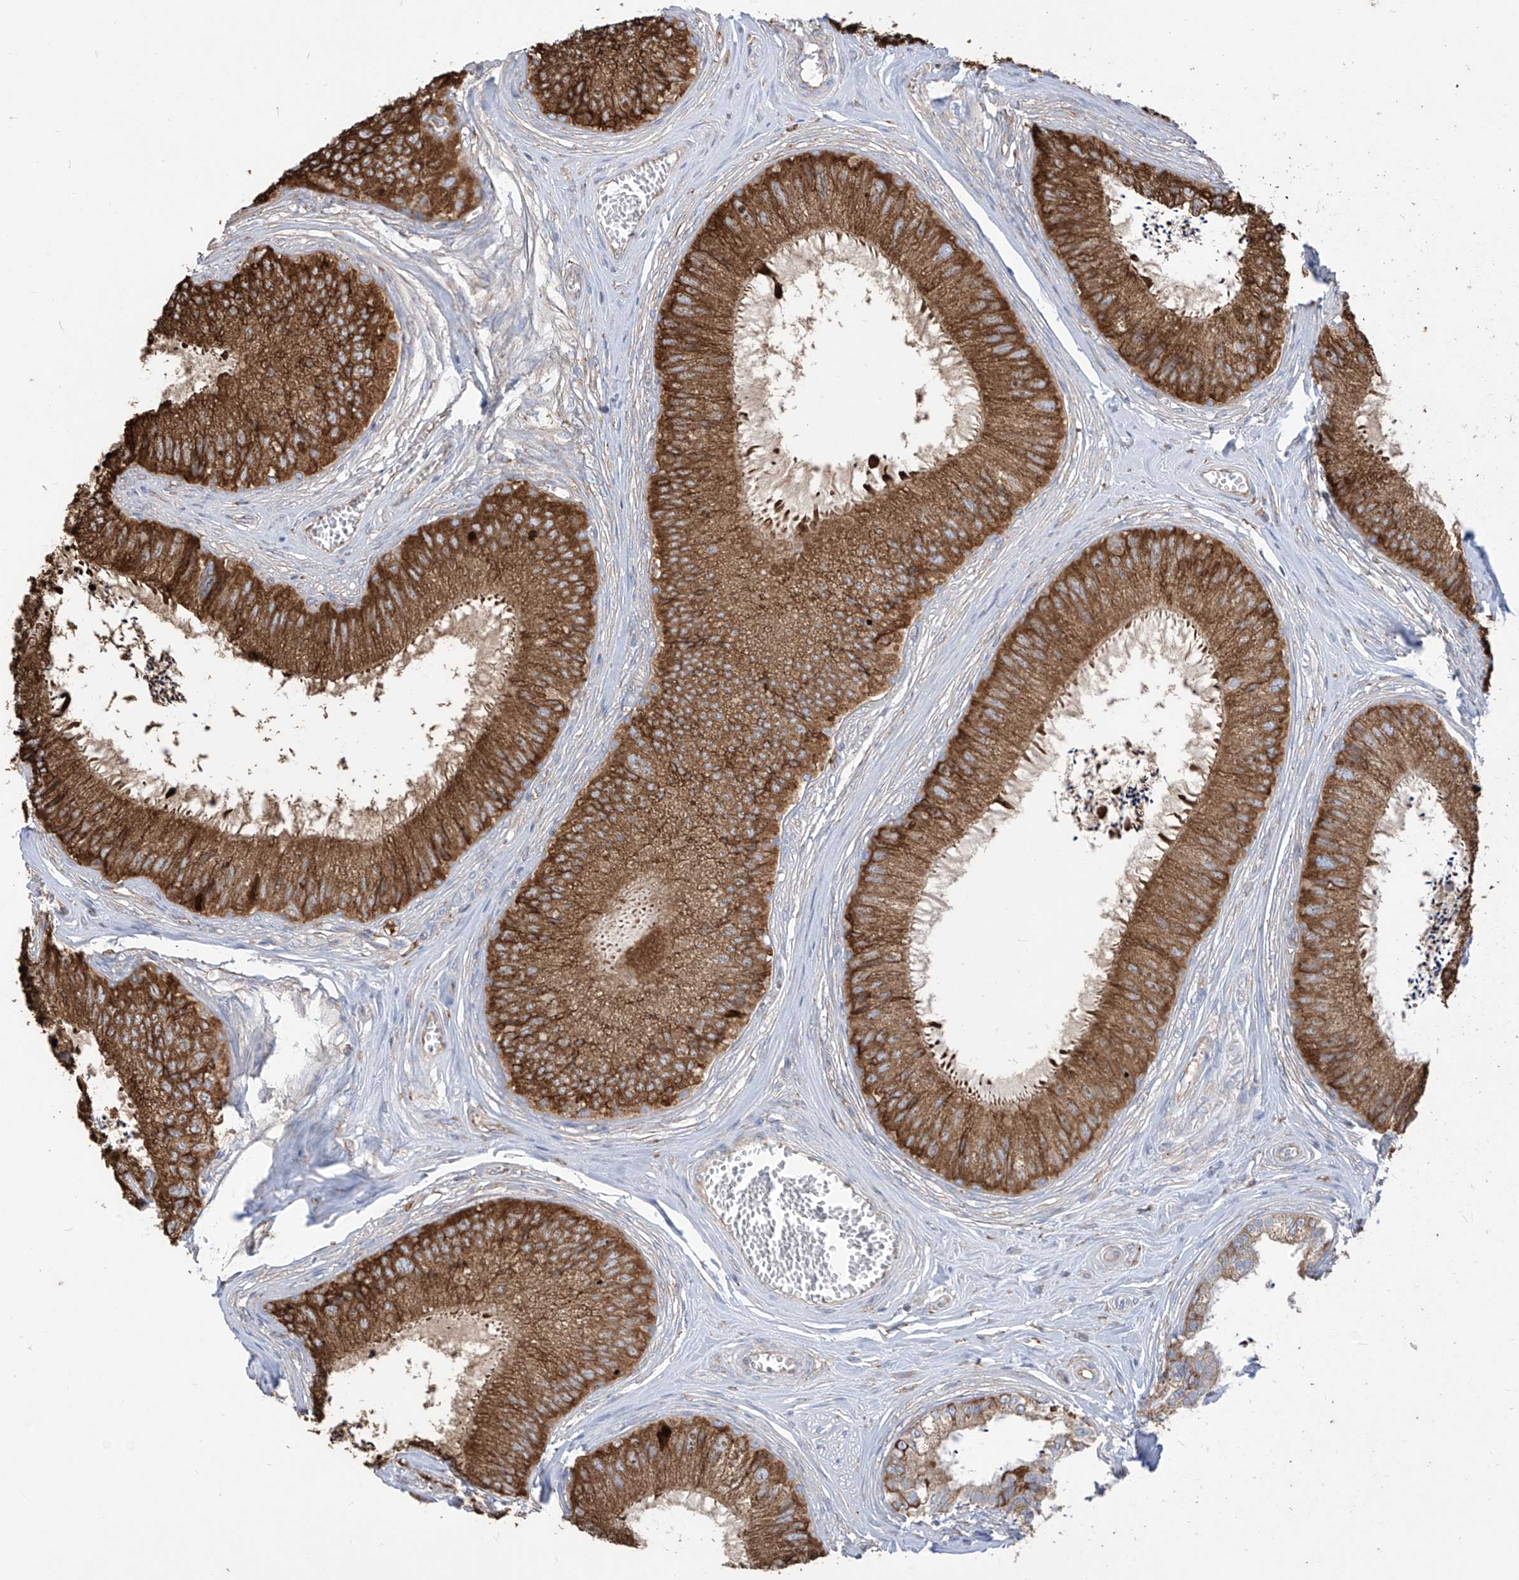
{"staining": {"intensity": "strong", "quantity": ">75%", "location": "cytoplasmic/membranous"}, "tissue": "epididymis", "cell_type": "Glandular cells", "image_type": "normal", "snomed": [{"axis": "morphology", "description": "Normal tissue, NOS"}, {"axis": "topography", "description": "Epididymis"}], "caption": "An immunohistochemistry (IHC) photomicrograph of unremarkable tissue is shown. Protein staining in brown highlights strong cytoplasmic/membranous positivity in epididymis within glandular cells.", "gene": "PDIA6", "patient": {"sex": "male", "age": 79}}